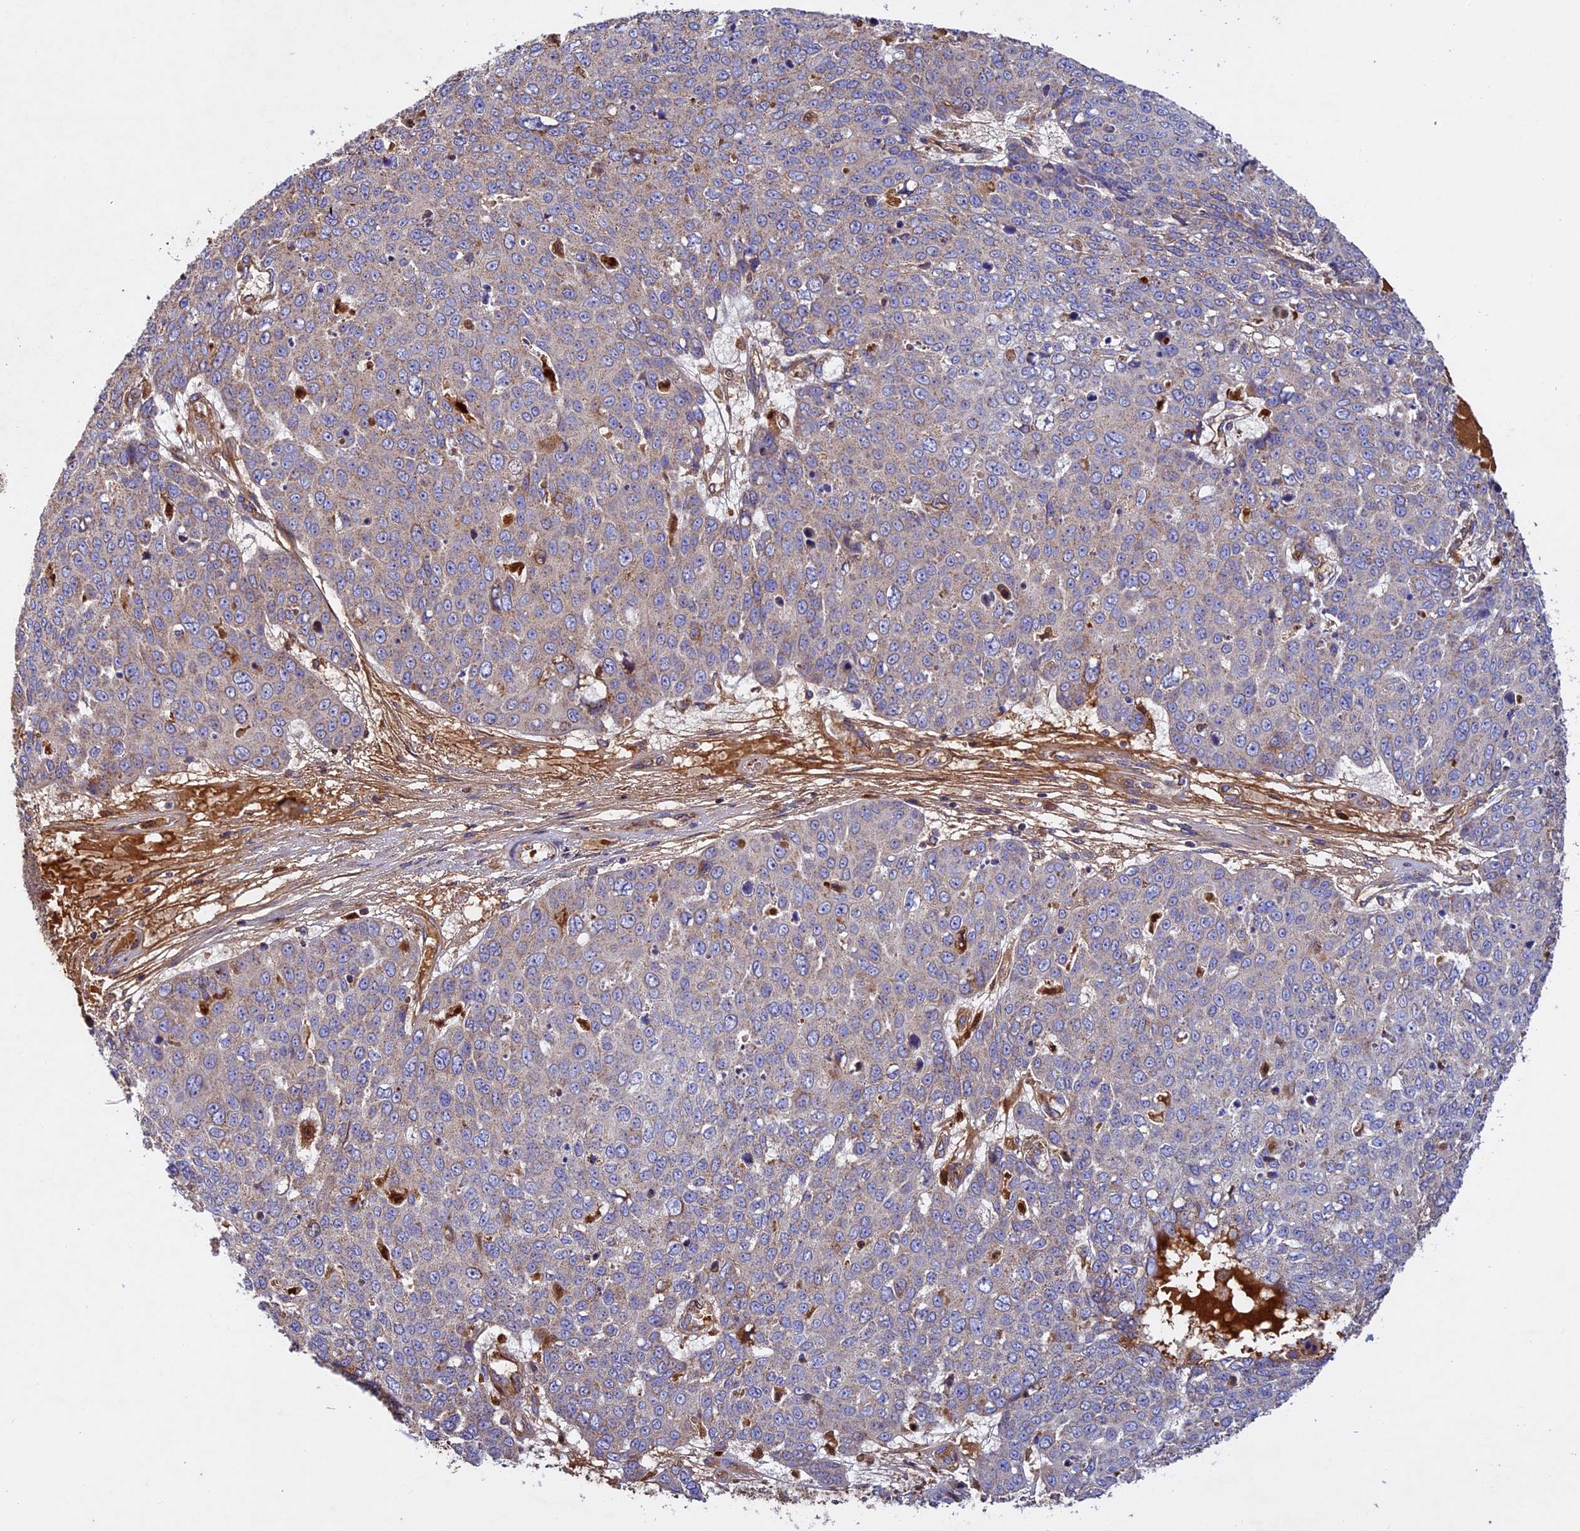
{"staining": {"intensity": "moderate", "quantity": "25%-75%", "location": "cytoplasmic/membranous"}, "tissue": "skin cancer", "cell_type": "Tumor cells", "image_type": "cancer", "snomed": [{"axis": "morphology", "description": "Normal tissue, NOS"}, {"axis": "morphology", "description": "Squamous cell carcinoma, NOS"}, {"axis": "topography", "description": "Skin"}], "caption": "Immunohistochemical staining of human skin cancer shows medium levels of moderate cytoplasmic/membranous expression in approximately 25%-75% of tumor cells.", "gene": "OCEL1", "patient": {"sex": "male", "age": 72}}